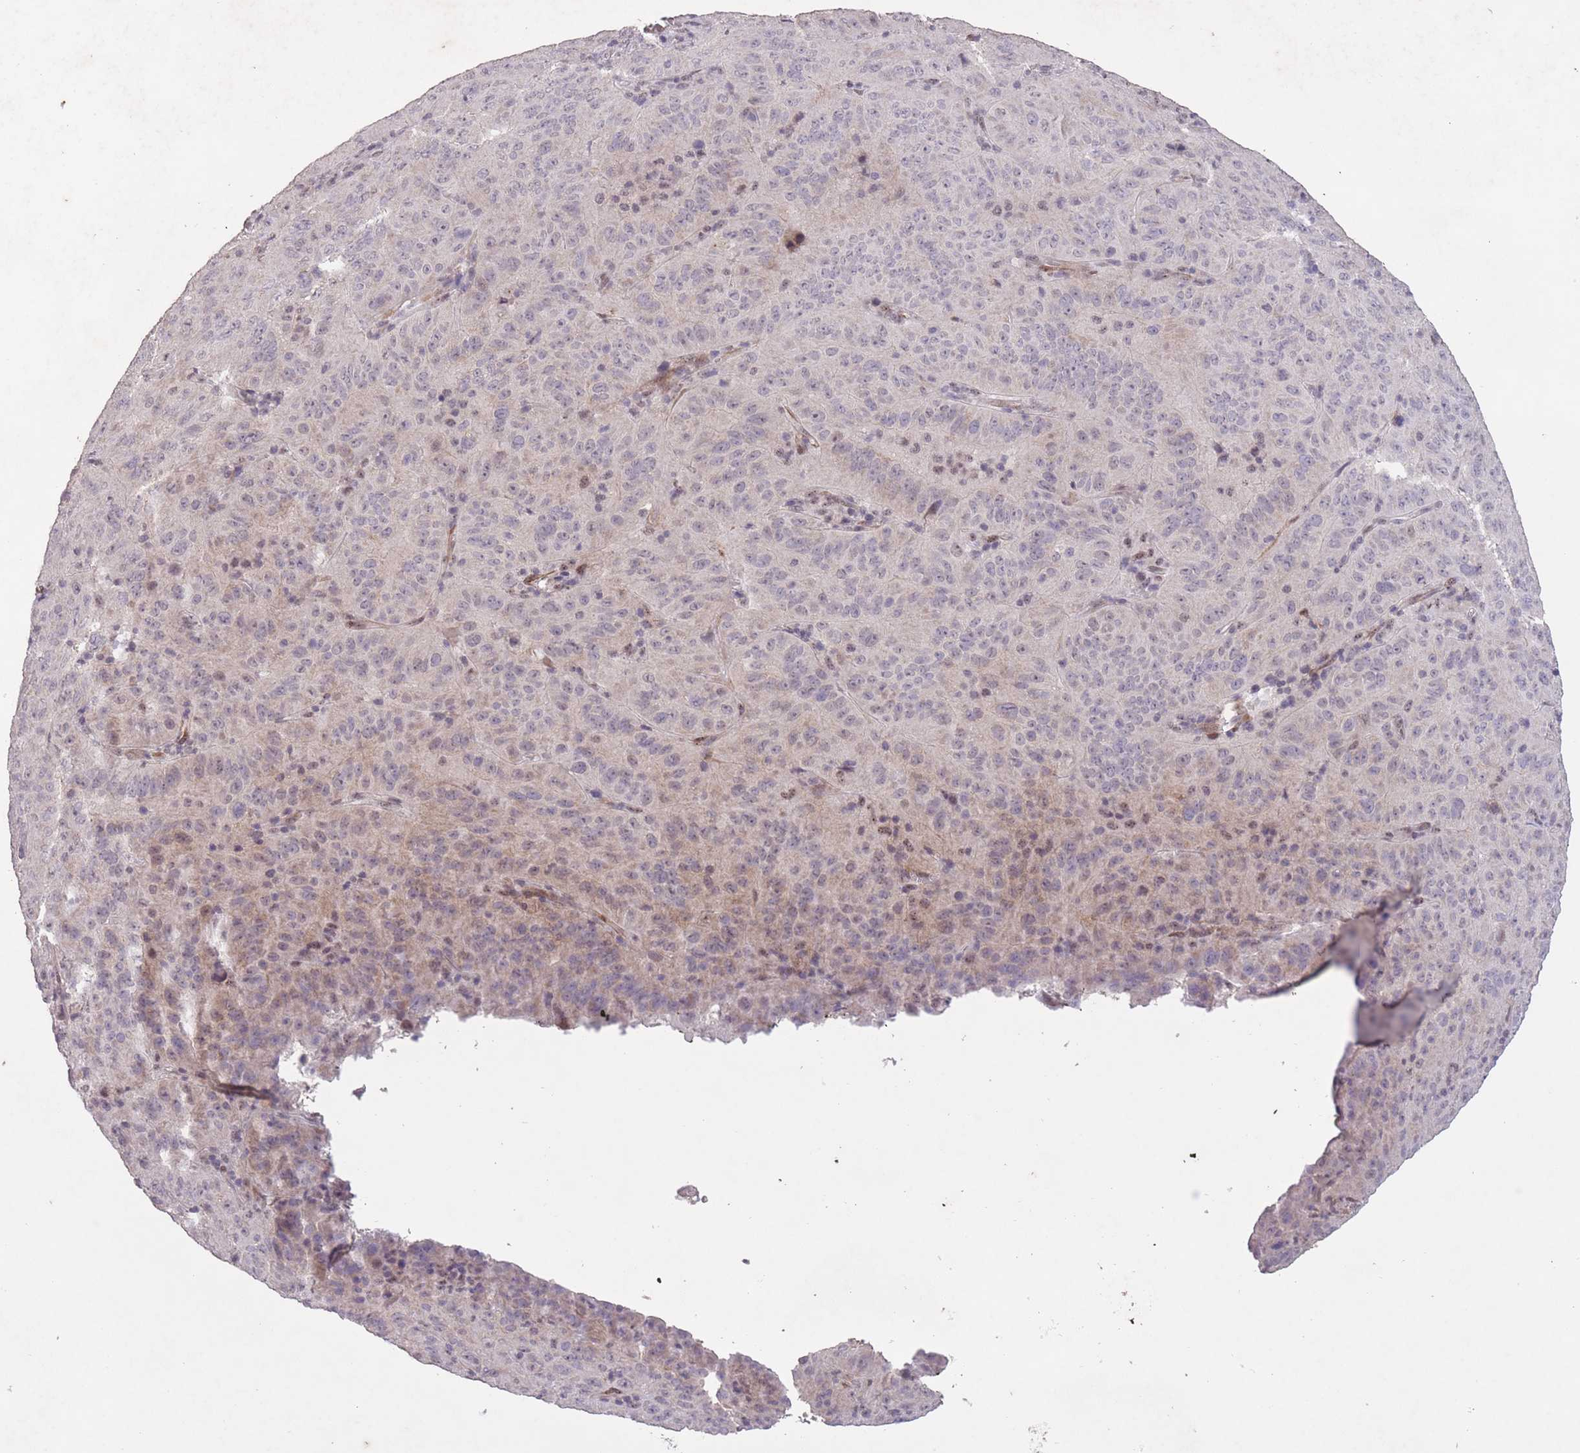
{"staining": {"intensity": "weak", "quantity": "<25%", "location": "nuclear"}, "tissue": "pancreatic cancer", "cell_type": "Tumor cells", "image_type": "cancer", "snomed": [{"axis": "morphology", "description": "Adenocarcinoma, NOS"}, {"axis": "topography", "description": "Pancreas"}], "caption": "The IHC photomicrograph has no significant expression in tumor cells of pancreatic adenocarcinoma tissue. (DAB (3,3'-diaminobenzidine) immunohistochemistry (IHC) with hematoxylin counter stain).", "gene": "CBX6", "patient": {"sex": "male", "age": 63}}